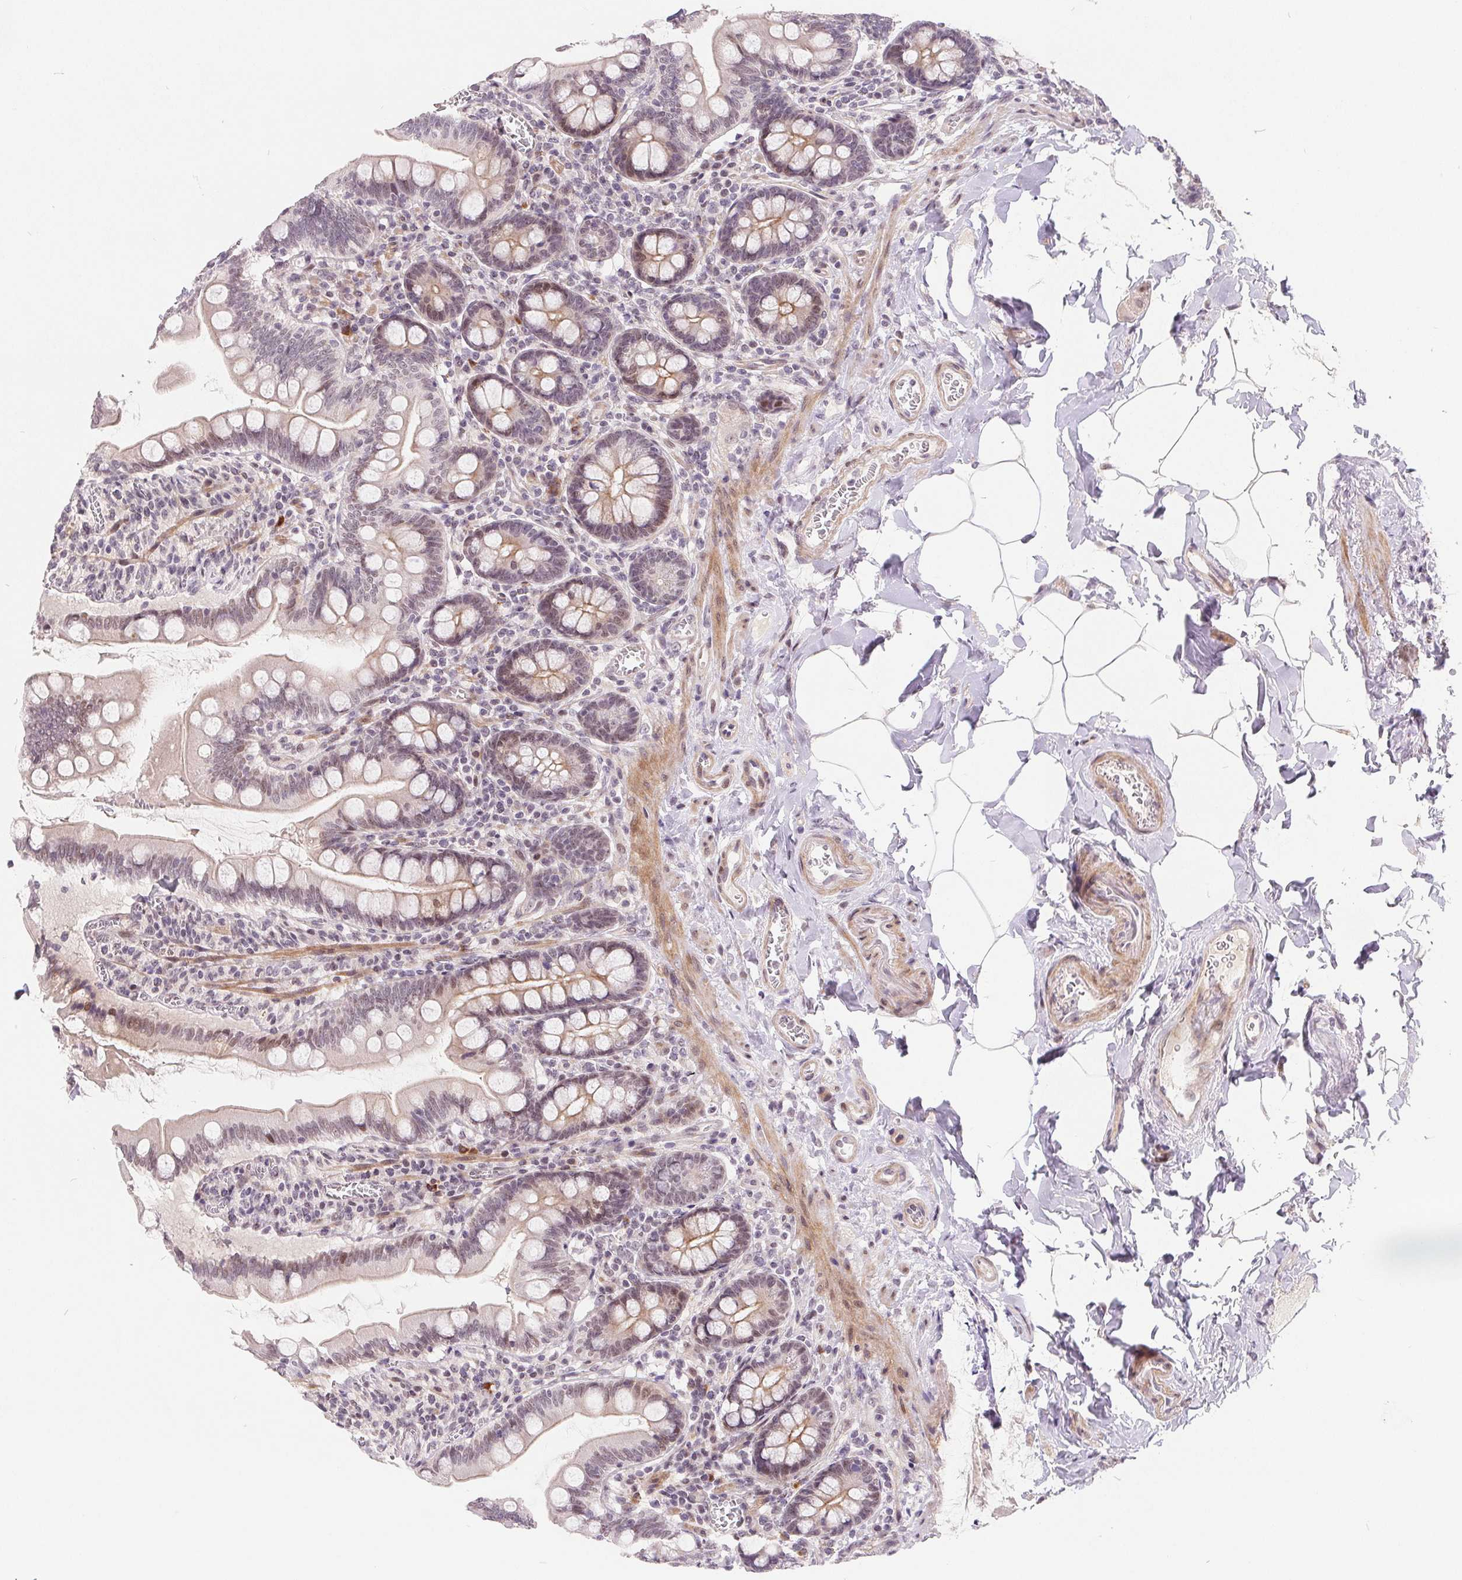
{"staining": {"intensity": "moderate", "quantity": "<25%", "location": "nuclear"}, "tissue": "small intestine", "cell_type": "Glandular cells", "image_type": "normal", "snomed": [{"axis": "morphology", "description": "Normal tissue, NOS"}, {"axis": "topography", "description": "Small intestine"}], "caption": "IHC (DAB) staining of benign small intestine demonstrates moderate nuclear protein positivity in about <25% of glandular cells. The staining was performed using DAB, with brown indicating positive protein expression. Nuclei are stained blue with hematoxylin.", "gene": "NRG2", "patient": {"sex": "female", "age": 56}}